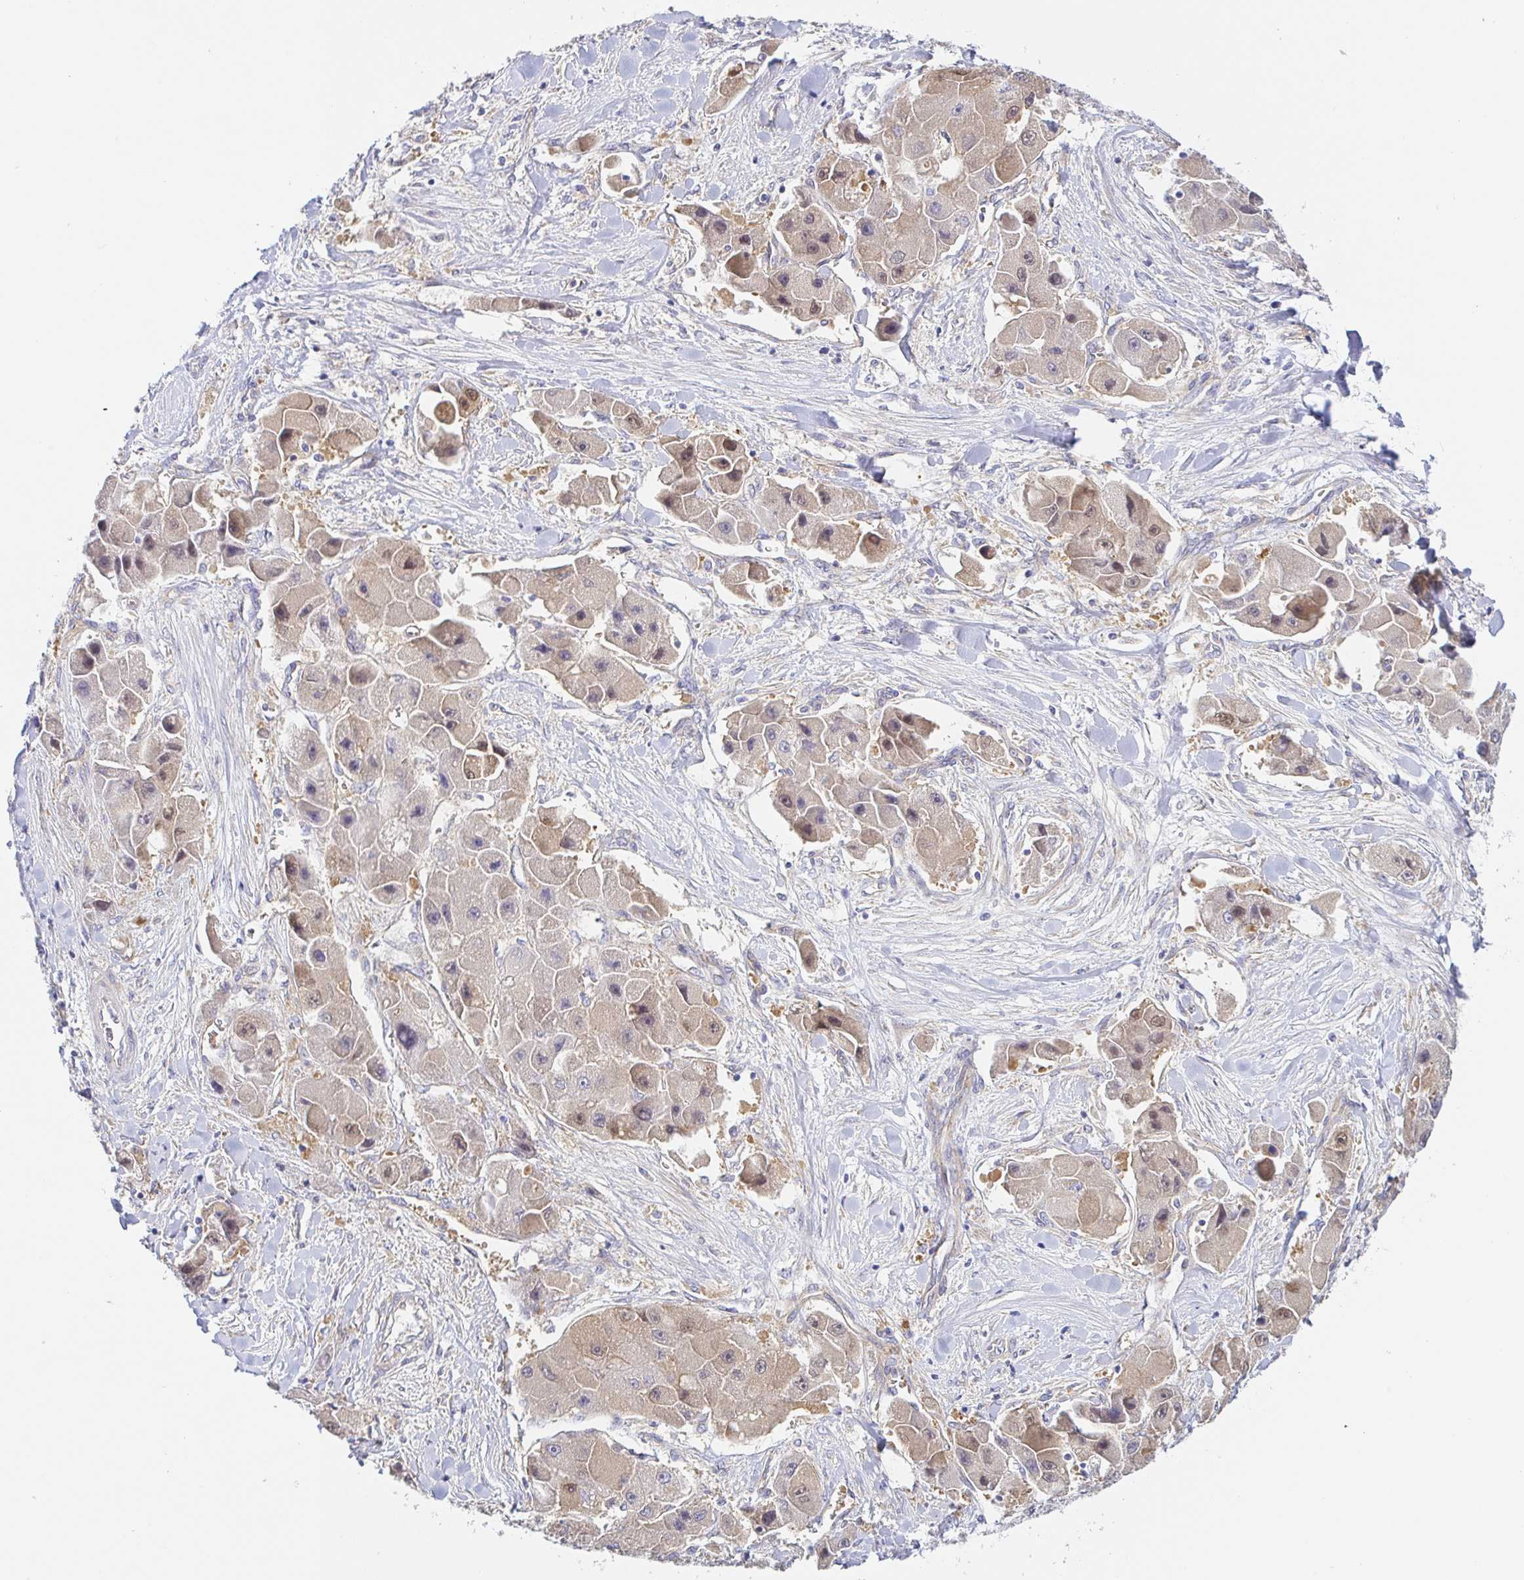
{"staining": {"intensity": "moderate", "quantity": "<25%", "location": "nuclear"}, "tissue": "liver cancer", "cell_type": "Tumor cells", "image_type": "cancer", "snomed": [{"axis": "morphology", "description": "Carcinoma, Hepatocellular, NOS"}, {"axis": "topography", "description": "Liver"}], "caption": "The histopathology image shows a brown stain indicating the presence of a protein in the nuclear of tumor cells in liver cancer.", "gene": "ARL4D", "patient": {"sex": "male", "age": 24}}